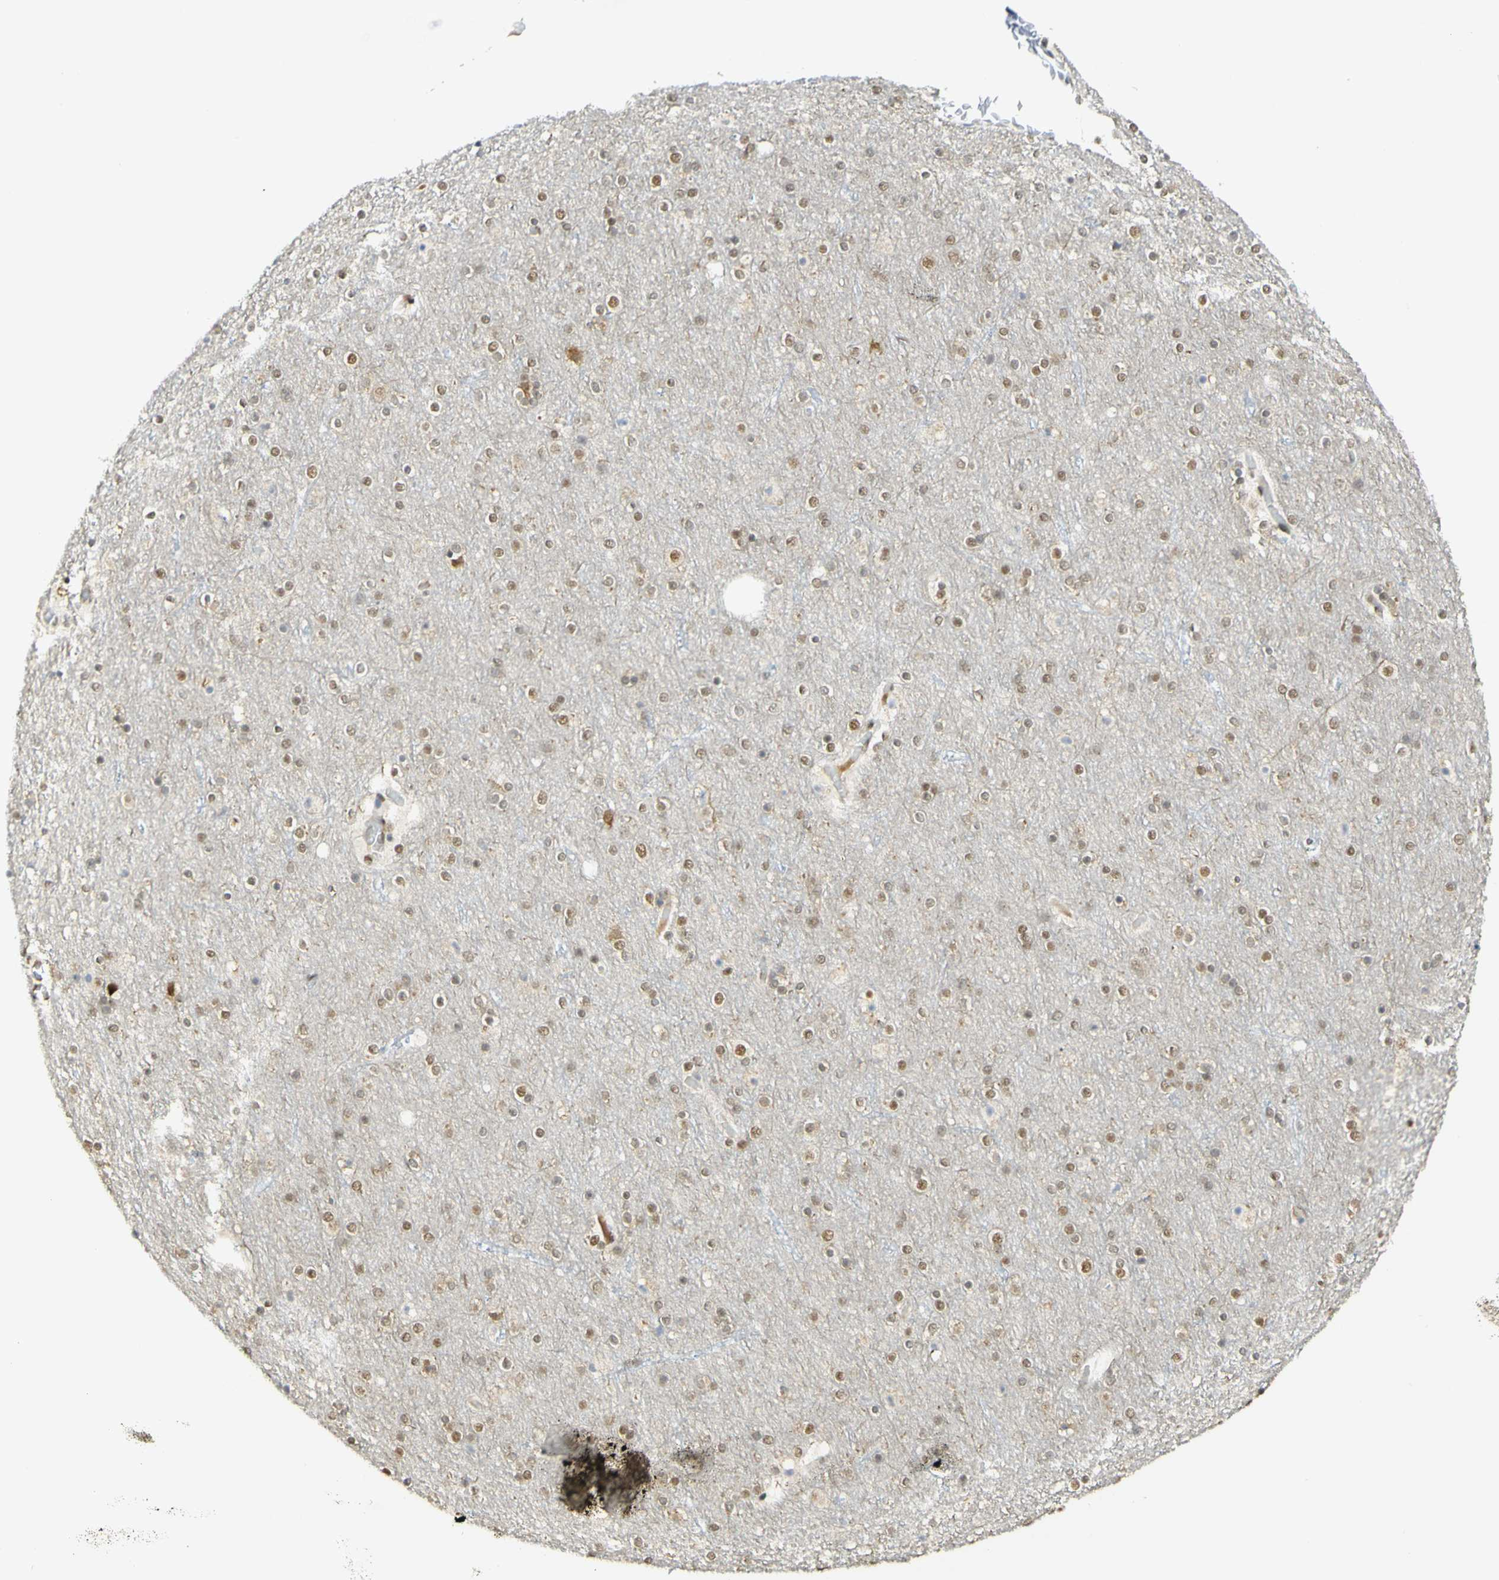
{"staining": {"intensity": "weak", "quantity": "25%-75%", "location": "cytoplasmic/membranous,nuclear"}, "tissue": "cerebral cortex", "cell_type": "Endothelial cells", "image_type": "normal", "snomed": [{"axis": "morphology", "description": "Normal tissue, NOS"}, {"axis": "topography", "description": "Cerebral cortex"}], "caption": "Protein expression by immunohistochemistry shows weak cytoplasmic/membranous,nuclear expression in about 25%-75% of endothelial cells in benign cerebral cortex. The staining is performed using DAB brown chromogen to label protein expression. The nuclei are counter-stained blue using hematoxylin.", "gene": "DDX1", "patient": {"sex": "female", "age": 54}}